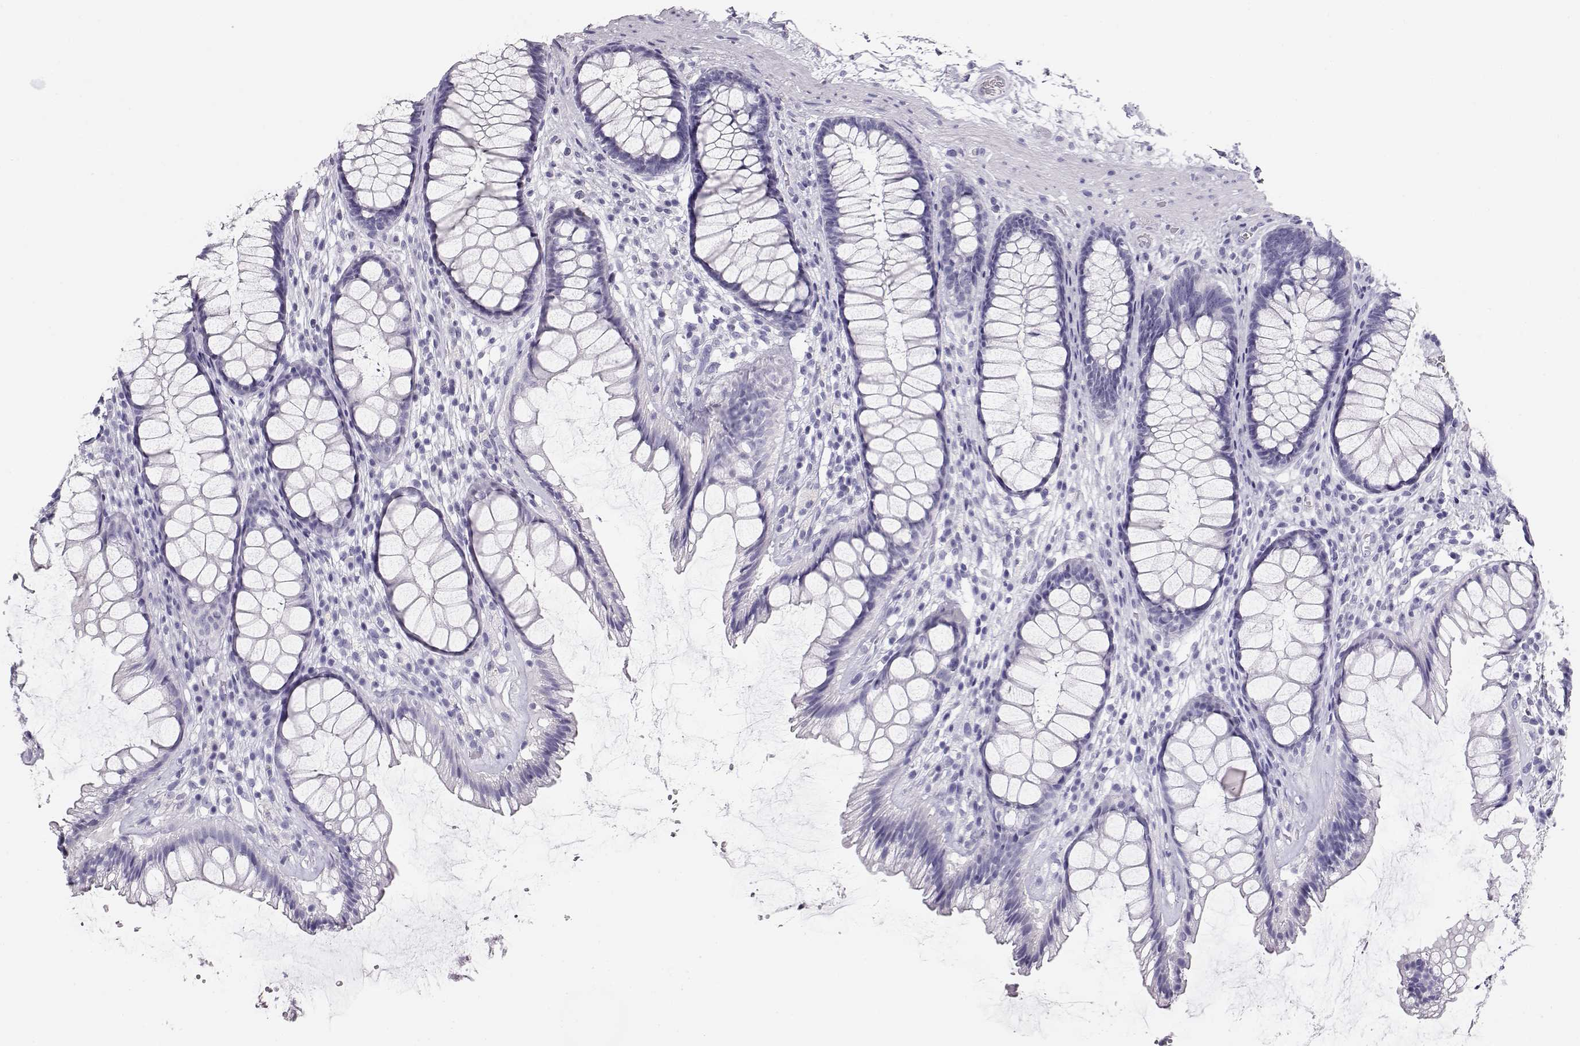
{"staining": {"intensity": "negative", "quantity": "none", "location": "none"}, "tissue": "rectum", "cell_type": "Glandular cells", "image_type": "normal", "snomed": [{"axis": "morphology", "description": "Normal tissue, NOS"}, {"axis": "topography", "description": "Rectum"}], "caption": "Immunohistochemistry histopathology image of unremarkable rectum: human rectum stained with DAB (3,3'-diaminobenzidine) reveals no significant protein expression in glandular cells. (DAB (3,3'-diaminobenzidine) immunohistochemistry (IHC) with hematoxylin counter stain).", "gene": "TKTL1", "patient": {"sex": "male", "age": 72}}